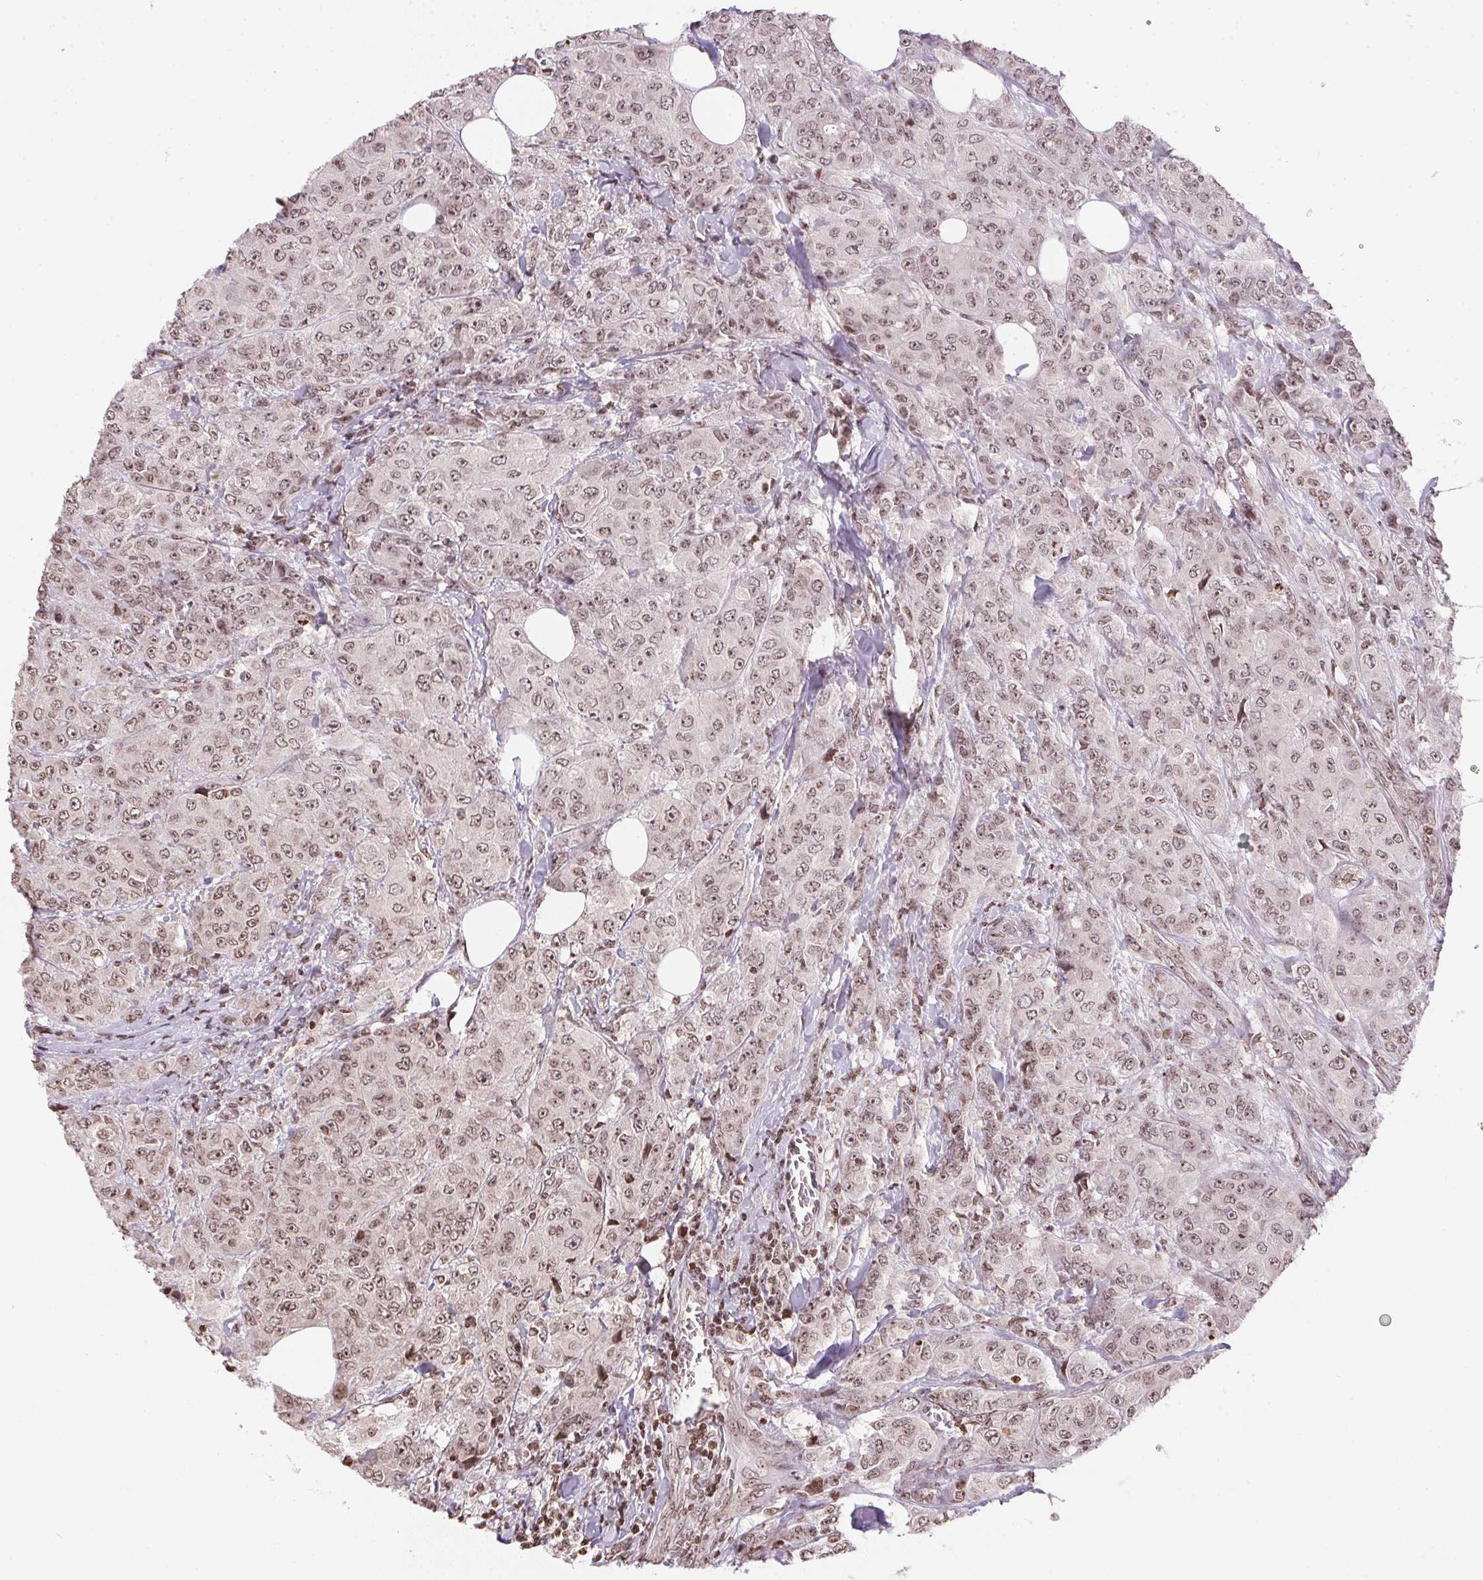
{"staining": {"intensity": "weak", "quantity": ">75%", "location": "nuclear"}, "tissue": "breast cancer", "cell_type": "Tumor cells", "image_type": "cancer", "snomed": [{"axis": "morphology", "description": "Normal tissue, NOS"}, {"axis": "morphology", "description": "Duct carcinoma"}, {"axis": "topography", "description": "Breast"}], "caption": "IHC of breast infiltrating ductal carcinoma demonstrates low levels of weak nuclear staining in about >75% of tumor cells.", "gene": "RNF181", "patient": {"sex": "female", "age": 43}}